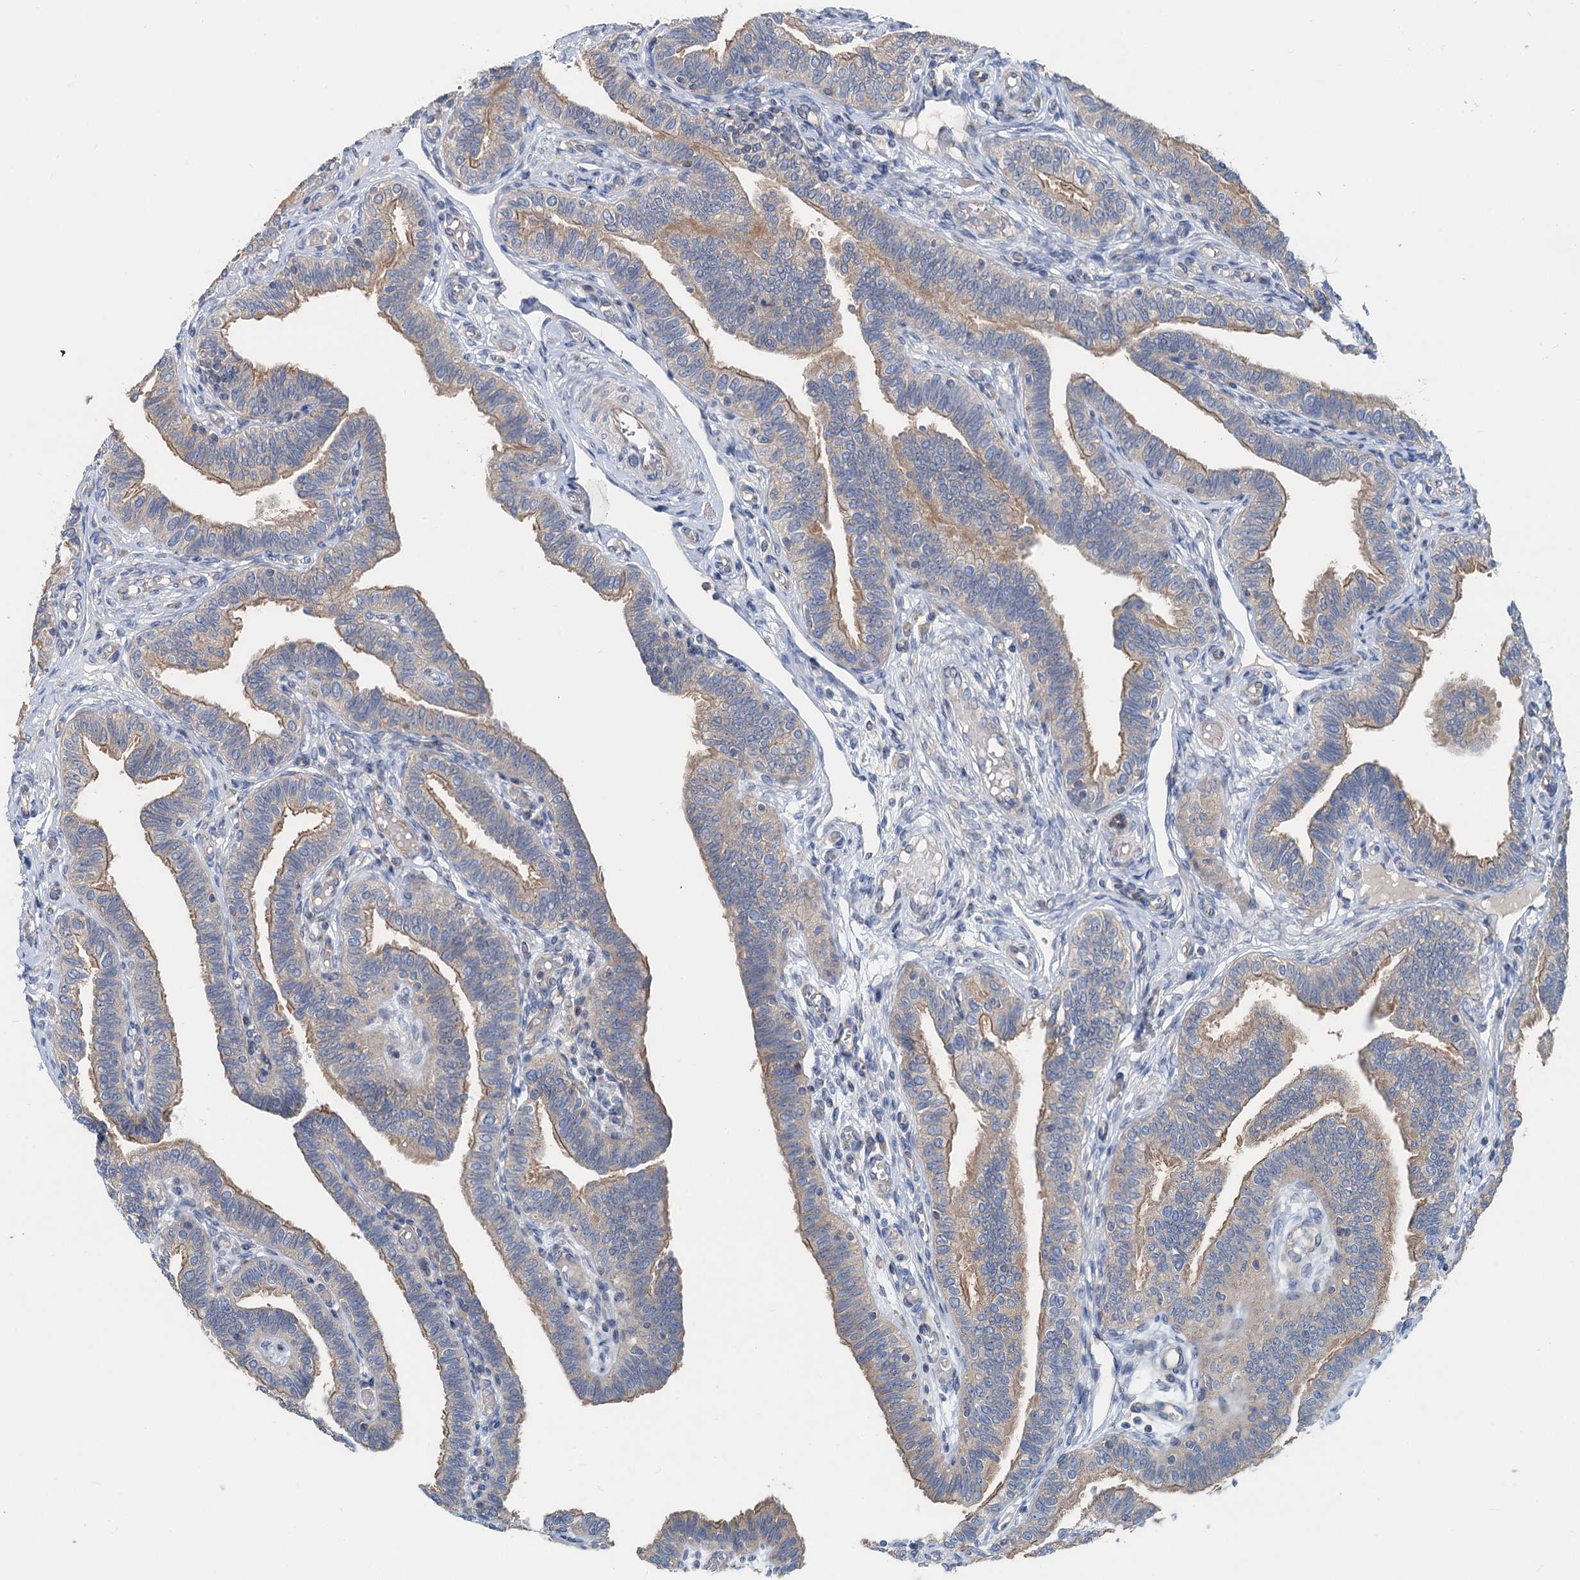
{"staining": {"intensity": "moderate", "quantity": "25%-75%", "location": "cytoplasmic/membranous"}, "tissue": "fallopian tube", "cell_type": "Glandular cells", "image_type": "normal", "snomed": [{"axis": "morphology", "description": "Normal tissue, NOS"}, {"axis": "topography", "description": "Fallopian tube"}], "caption": "IHC photomicrograph of unremarkable fallopian tube stained for a protein (brown), which exhibits medium levels of moderate cytoplasmic/membranous staining in about 25%-75% of glandular cells.", "gene": "ANKRD26", "patient": {"sex": "female", "age": 39}}